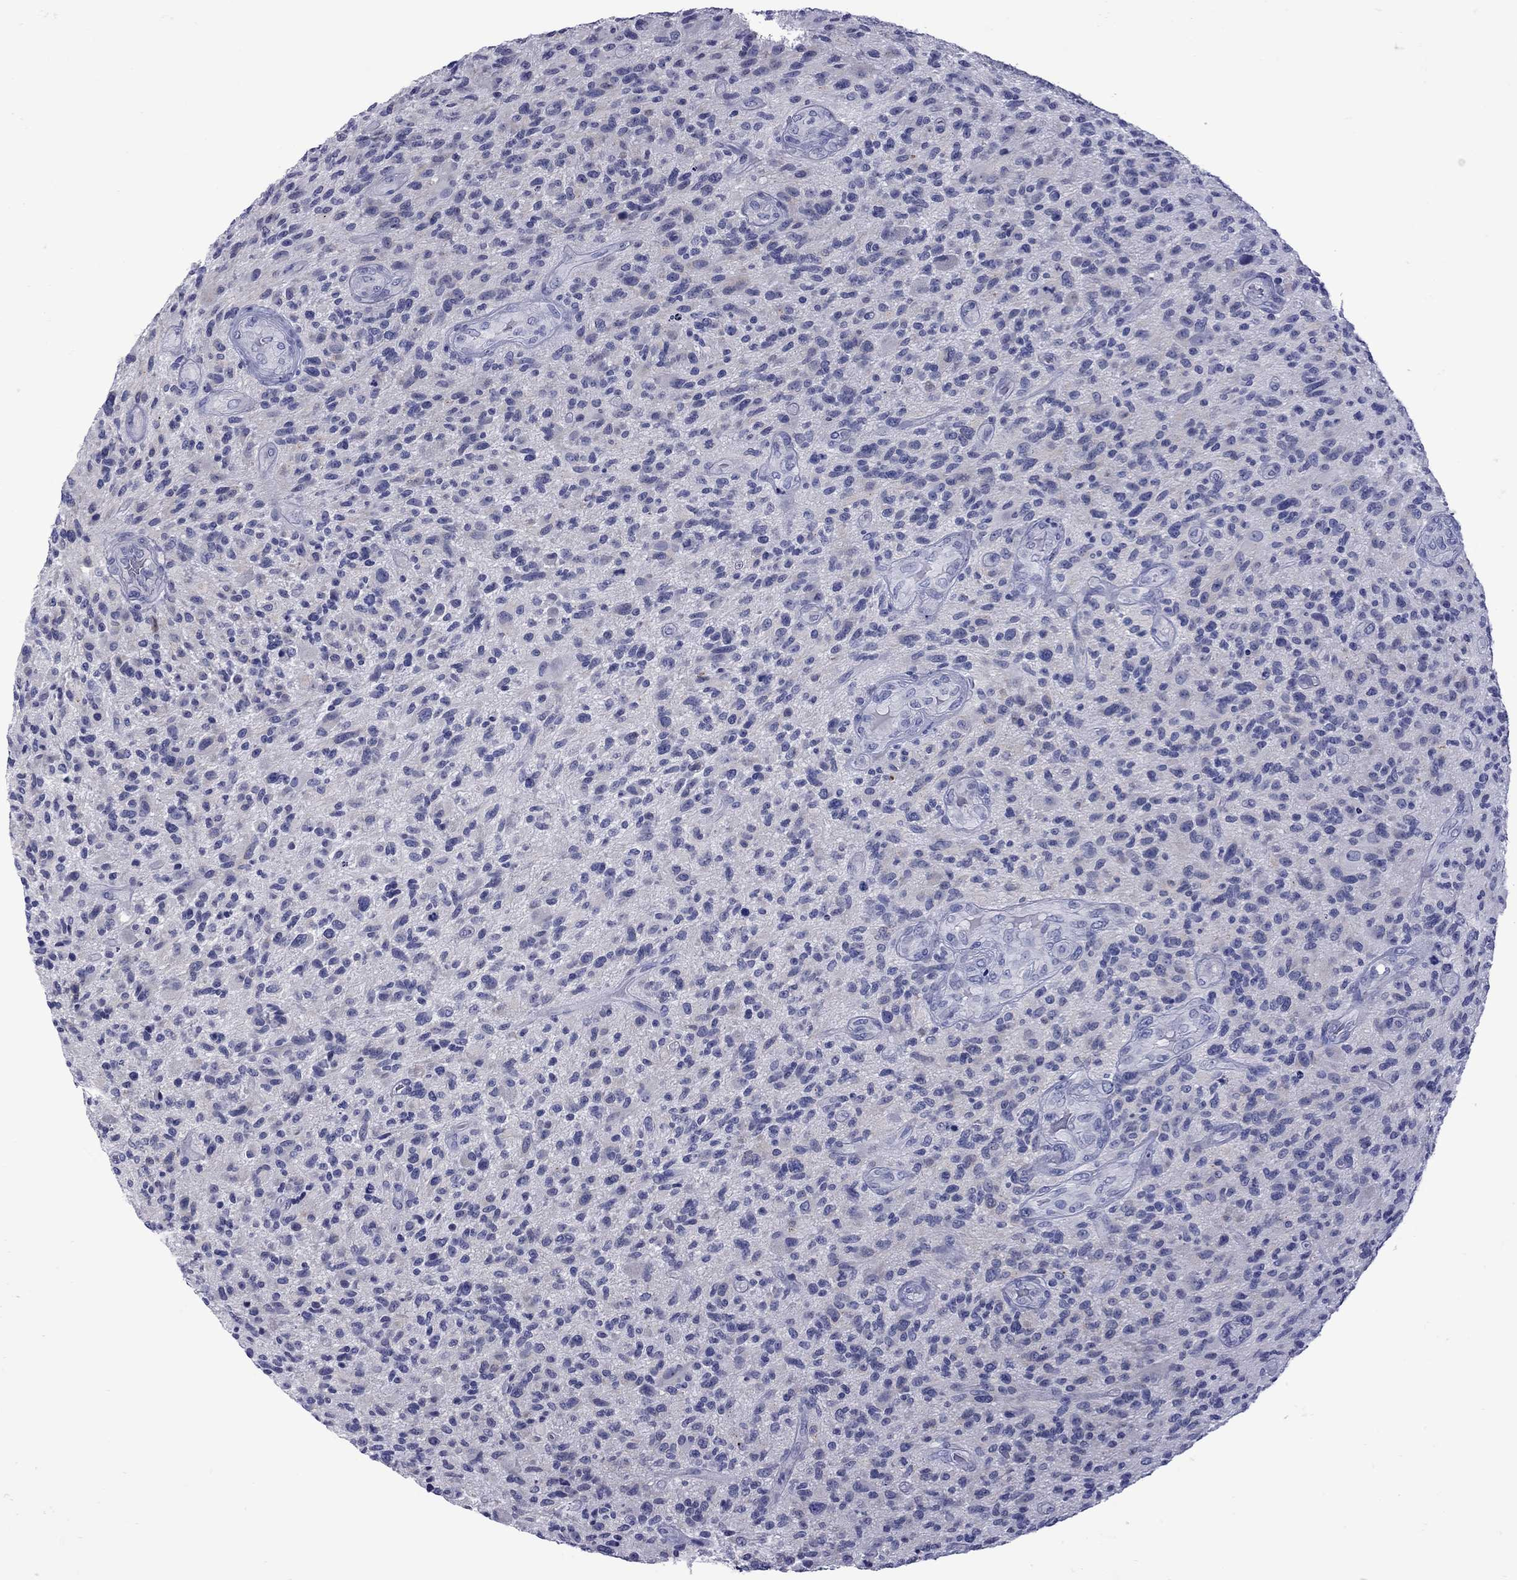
{"staining": {"intensity": "negative", "quantity": "none", "location": "none"}, "tissue": "glioma", "cell_type": "Tumor cells", "image_type": "cancer", "snomed": [{"axis": "morphology", "description": "Glioma, malignant, High grade"}, {"axis": "topography", "description": "Brain"}], "caption": "Immunohistochemistry image of neoplastic tissue: glioma stained with DAB displays no significant protein expression in tumor cells. (Stains: DAB immunohistochemistry with hematoxylin counter stain, Microscopy: brightfield microscopy at high magnification).", "gene": "EPPIN", "patient": {"sex": "male", "age": 47}}